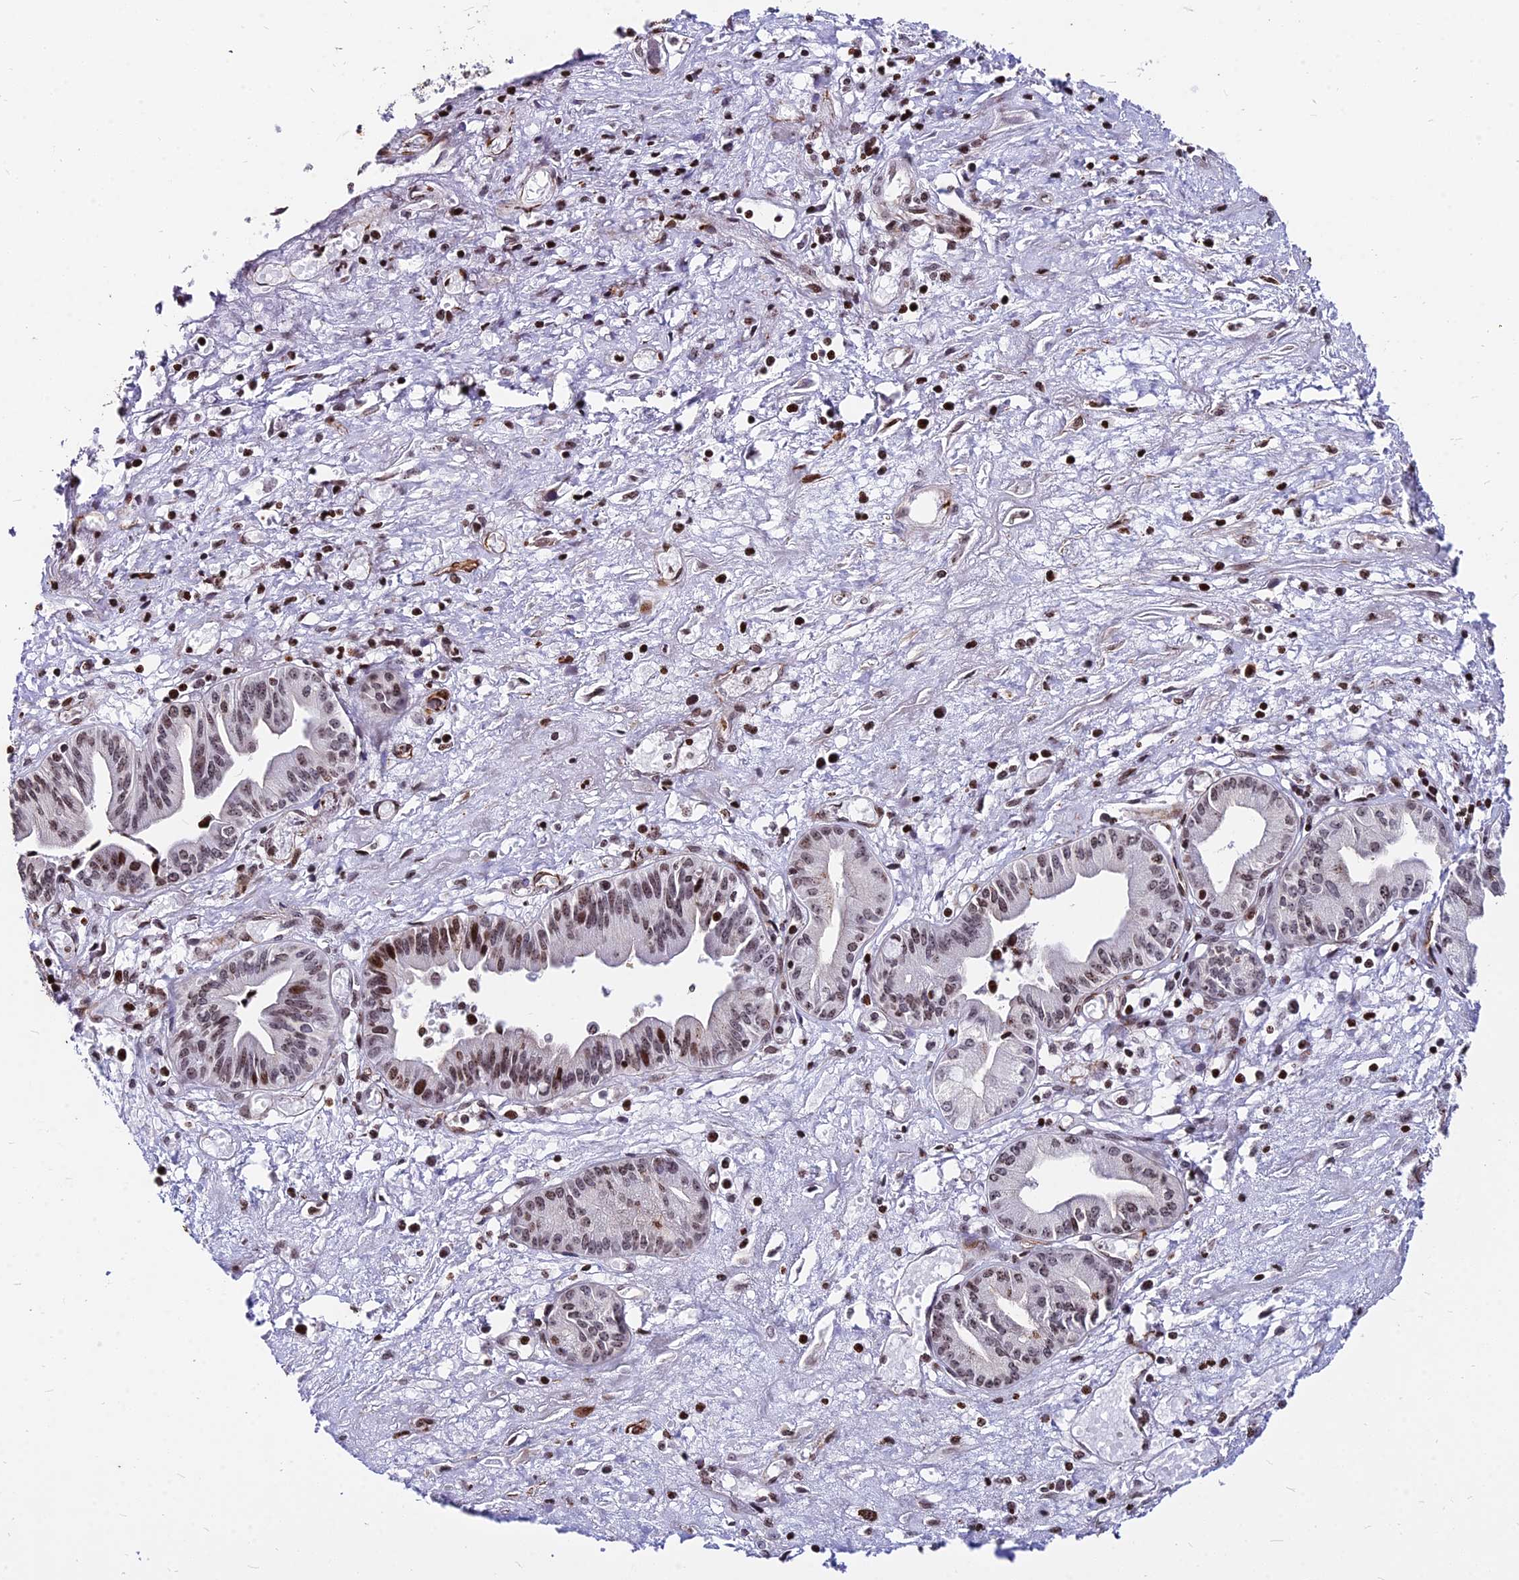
{"staining": {"intensity": "moderate", "quantity": ">75%", "location": "nuclear"}, "tissue": "pancreatic cancer", "cell_type": "Tumor cells", "image_type": "cancer", "snomed": [{"axis": "morphology", "description": "Adenocarcinoma, NOS"}, {"axis": "topography", "description": "Pancreas"}], "caption": "Tumor cells display moderate nuclear expression in about >75% of cells in pancreatic cancer. (DAB (3,3'-diaminobenzidine) = brown stain, brightfield microscopy at high magnification).", "gene": "NYAP2", "patient": {"sex": "female", "age": 50}}